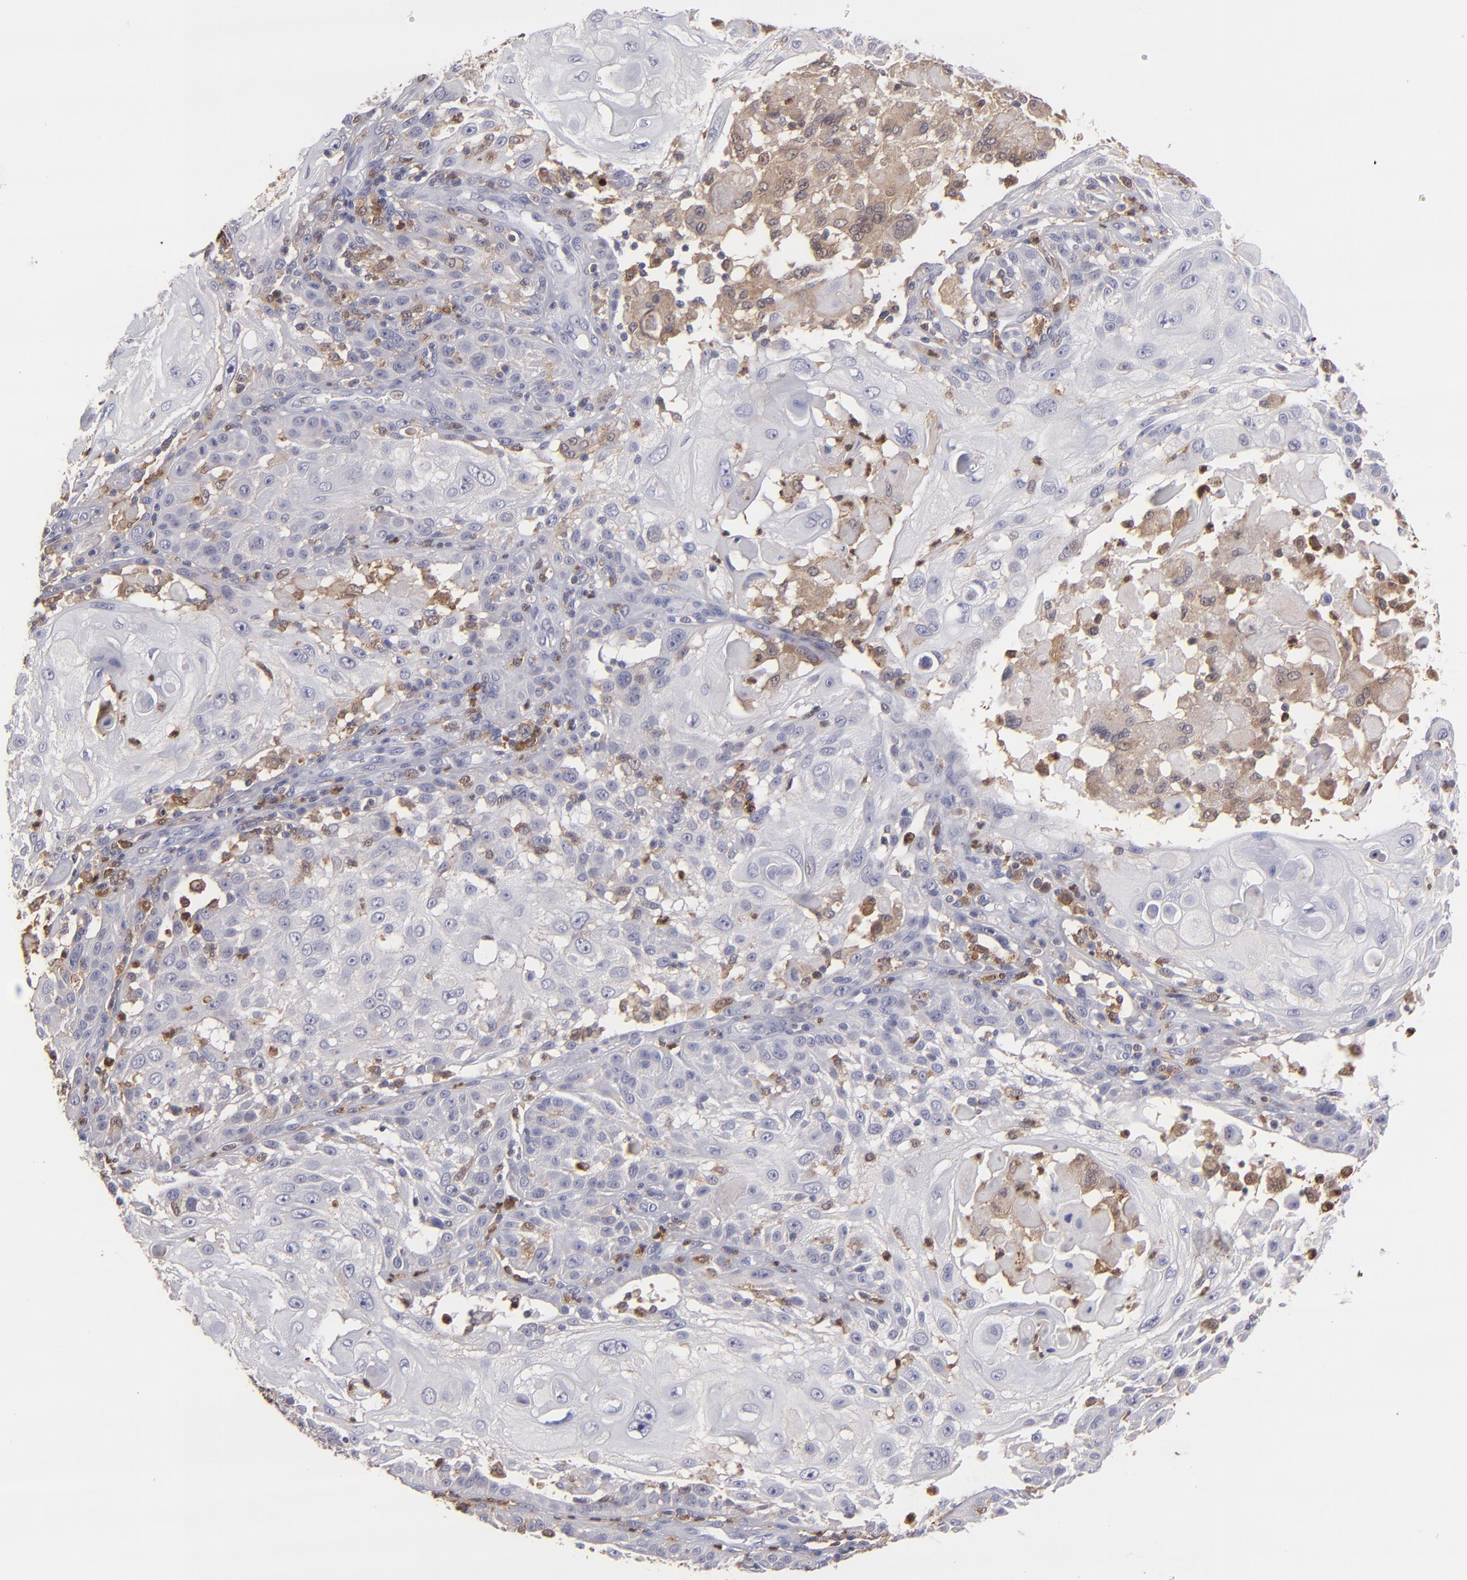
{"staining": {"intensity": "weak", "quantity": "<25%", "location": "cytoplasmic/membranous"}, "tissue": "skin cancer", "cell_type": "Tumor cells", "image_type": "cancer", "snomed": [{"axis": "morphology", "description": "Squamous cell carcinoma, NOS"}, {"axis": "topography", "description": "Skin"}], "caption": "An image of skin squamous cell carcinoma stained for a protein reveals no brown staining in tumor cells.", "gene": "PRKCD", "patient": {"sex": "female", "age": 89}}